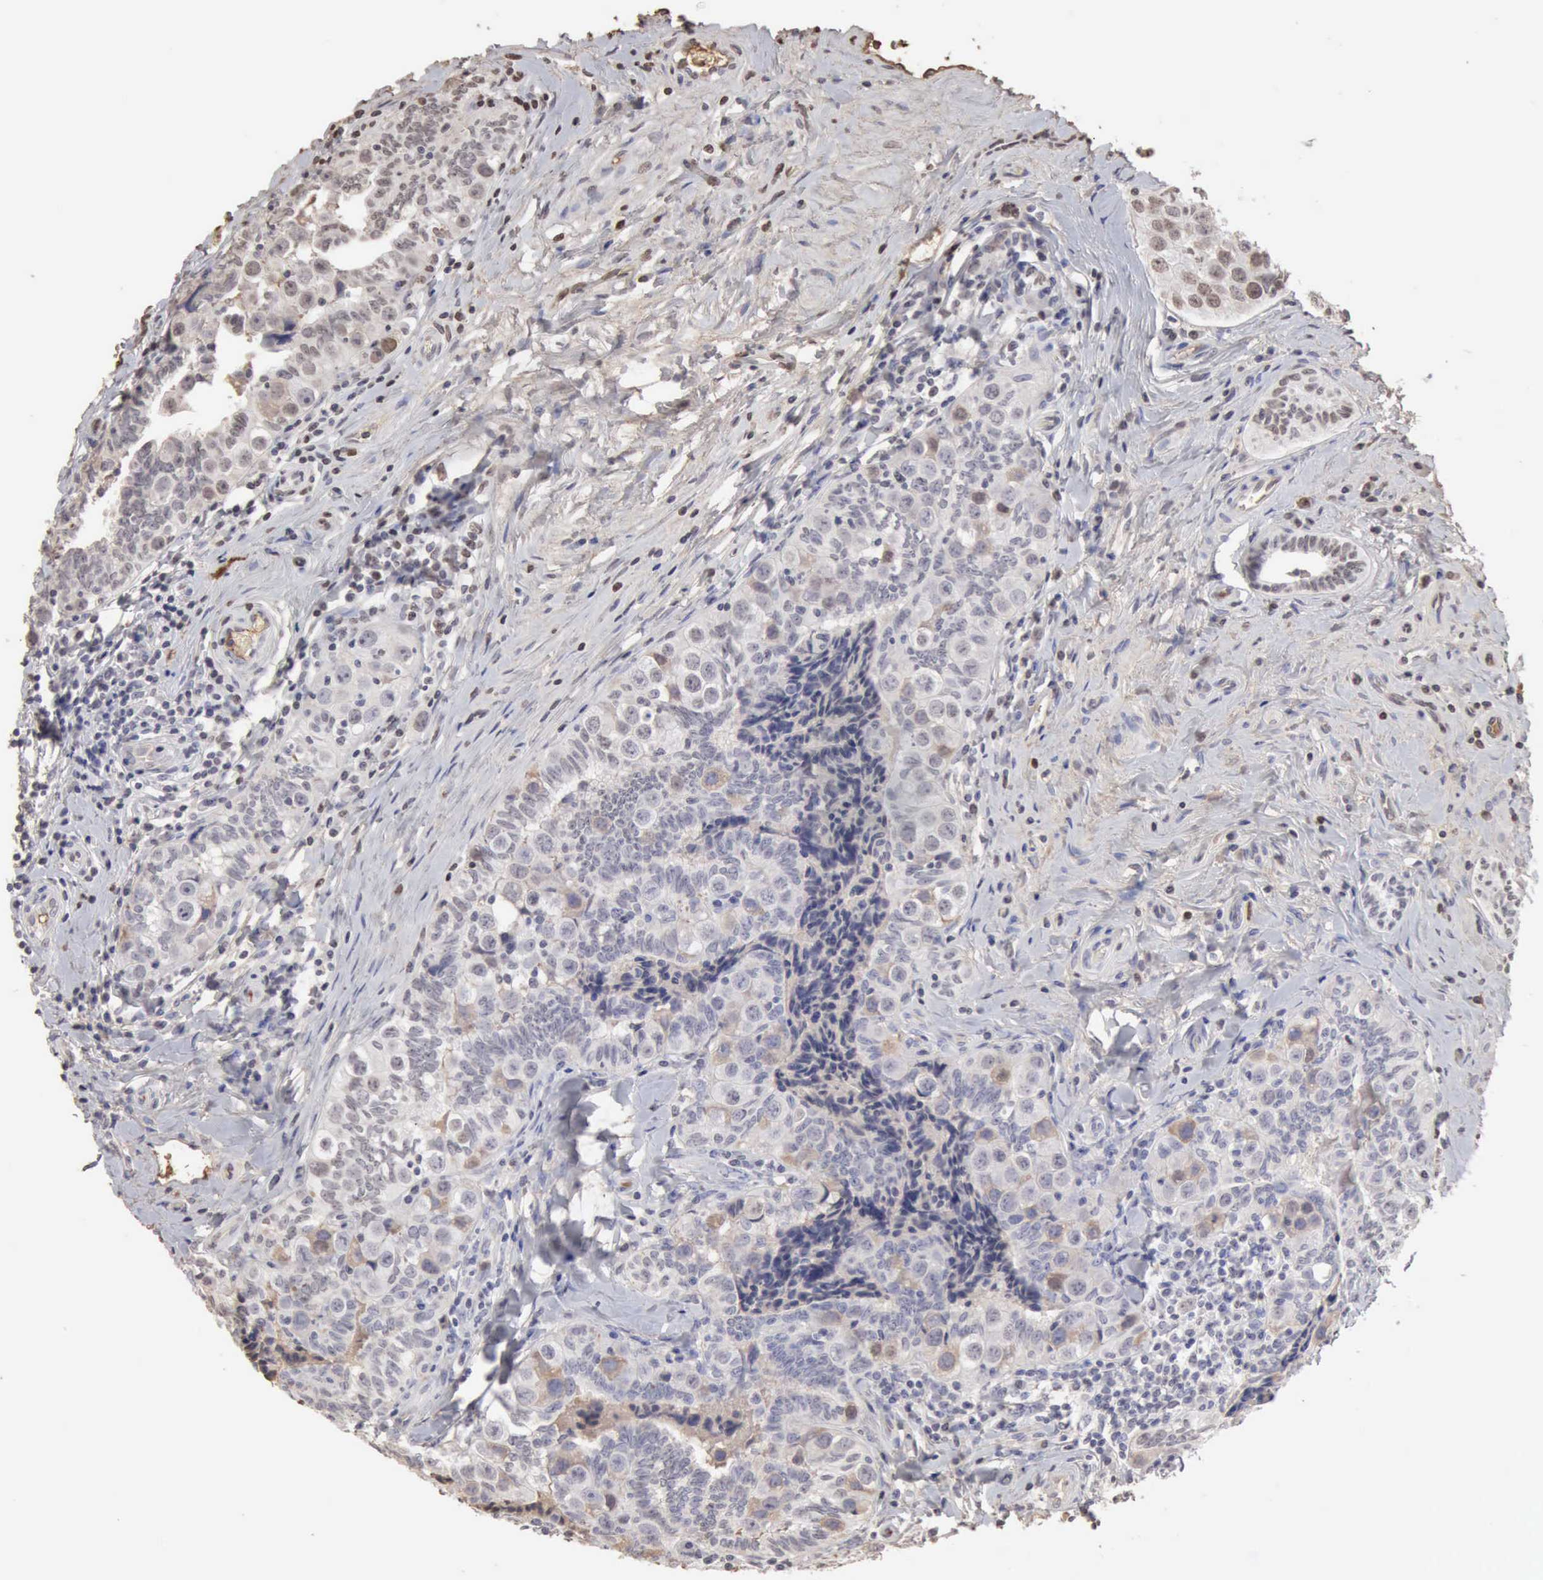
{"staining": {"intensity": "weak", "quantity": "<25%", "location": "cytoplasmic/membranous"}, "tissue": "testis cancer", "cell_type": "Tumor cells", "image_type": "cancer", "snomed": [{"axis": "morphology", "description": "Seminoma, NOS"}, {"axis": "topography", "description": "Testis"}], "caption": "High magnification brightfield microscopy of testis seminoma stained with DAB (brown) and counterstained with hematoxylin (blue): tumor cells show no significant staining.", "gene": "SERPINA1", "patient": {"sex": "male", "age": 32}}